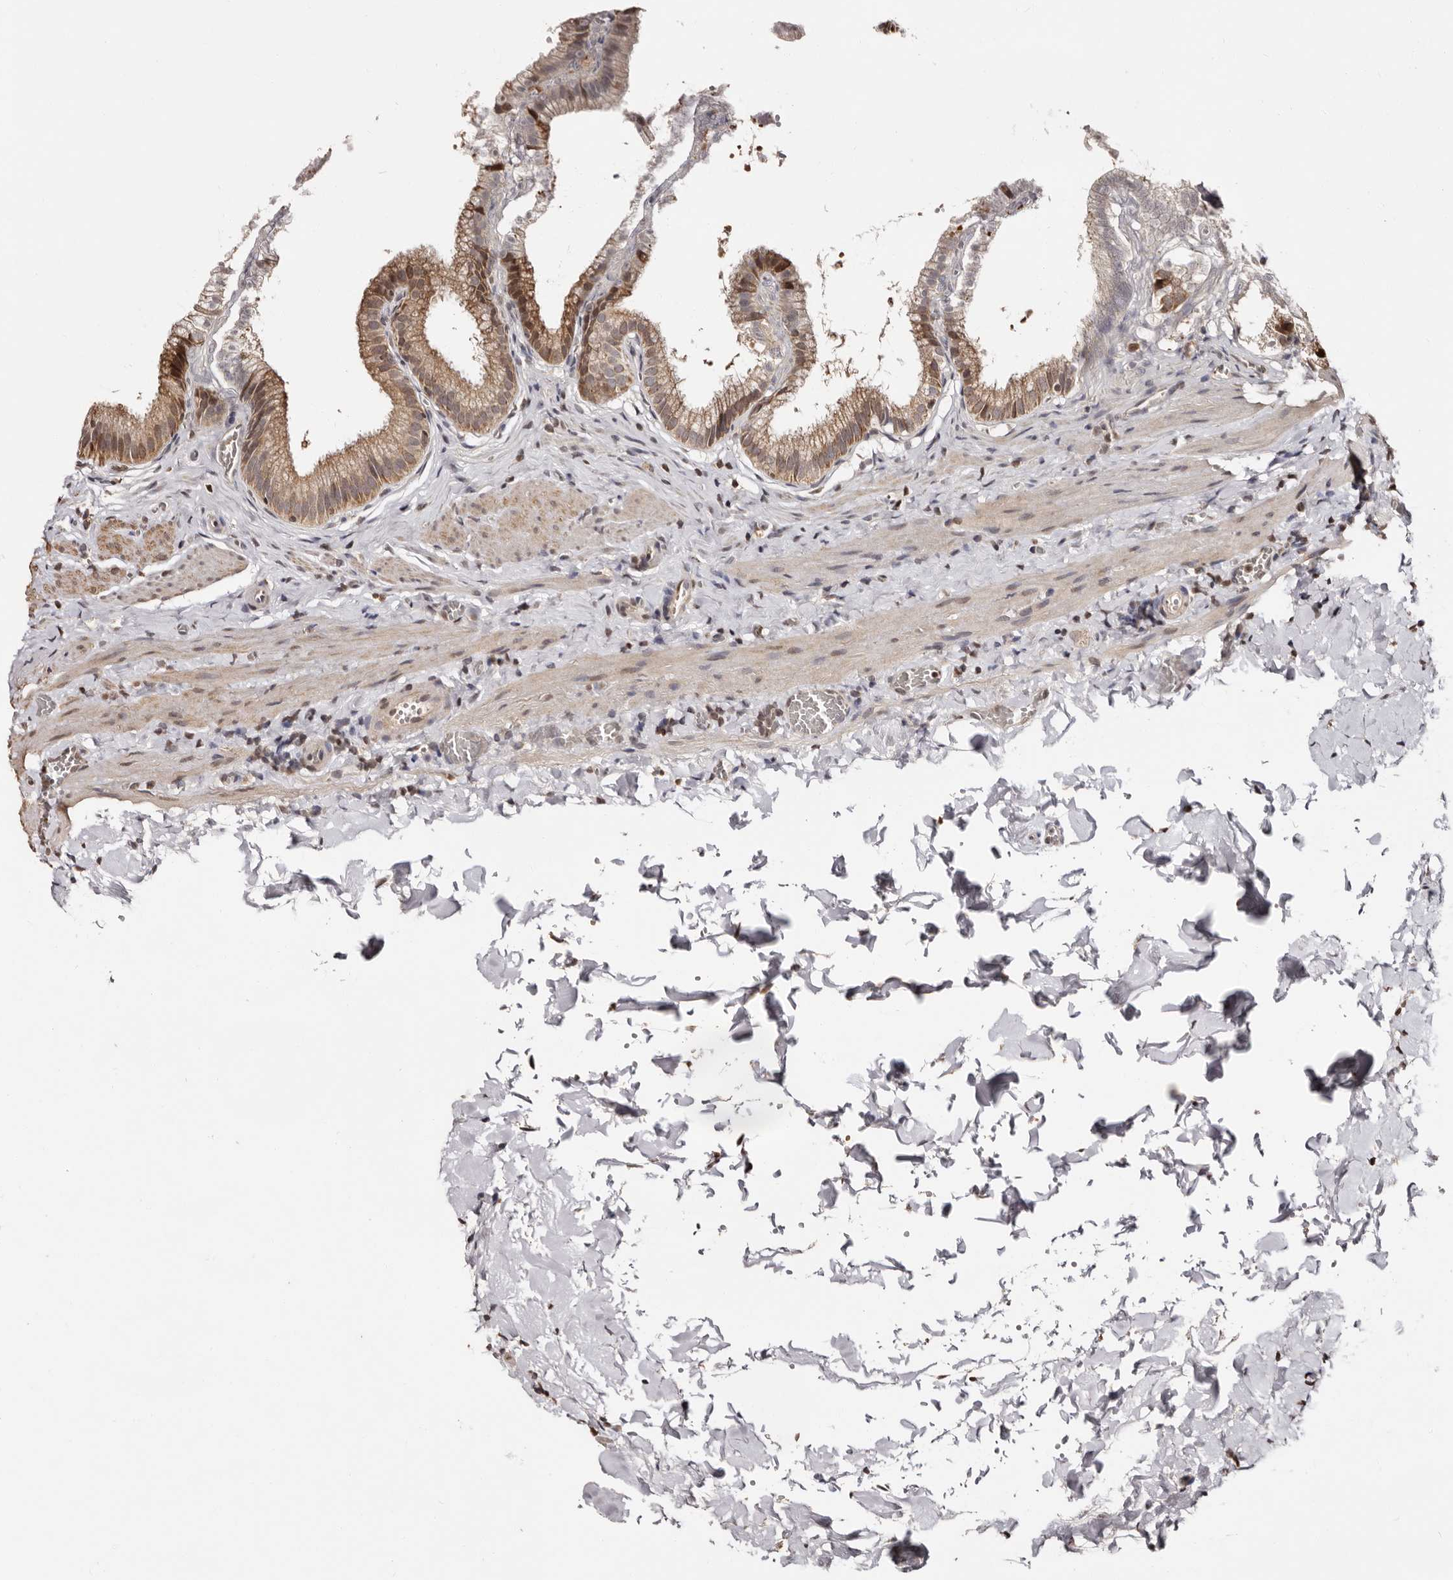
{"staining": {"intensity": "moderate", "quantity": ">75%", "location": "cytoplasmic/membranous"}, "tissue": "gallbladder", "cell_type": "Glandular cells", "image_type": "normal", "snomed": [{"axis": "morphology", "description": "Normal tissue, NOS"}, {"axis": "topography", "description": "Gallbladder"}], "caption": "Protein positivity by IHC demonstrates moderate cytoplasmic/membranous positivity in approximately >75% of glandular cells in normal gallbladder. (Stains: DAB (3,3'-diaminobenzidine) in brown, nuclei in blue, Microscopy: brightfield microscopy at high magnification).", "gene": "CCDC190", "patient": {"sex": "male", "age": 38}}